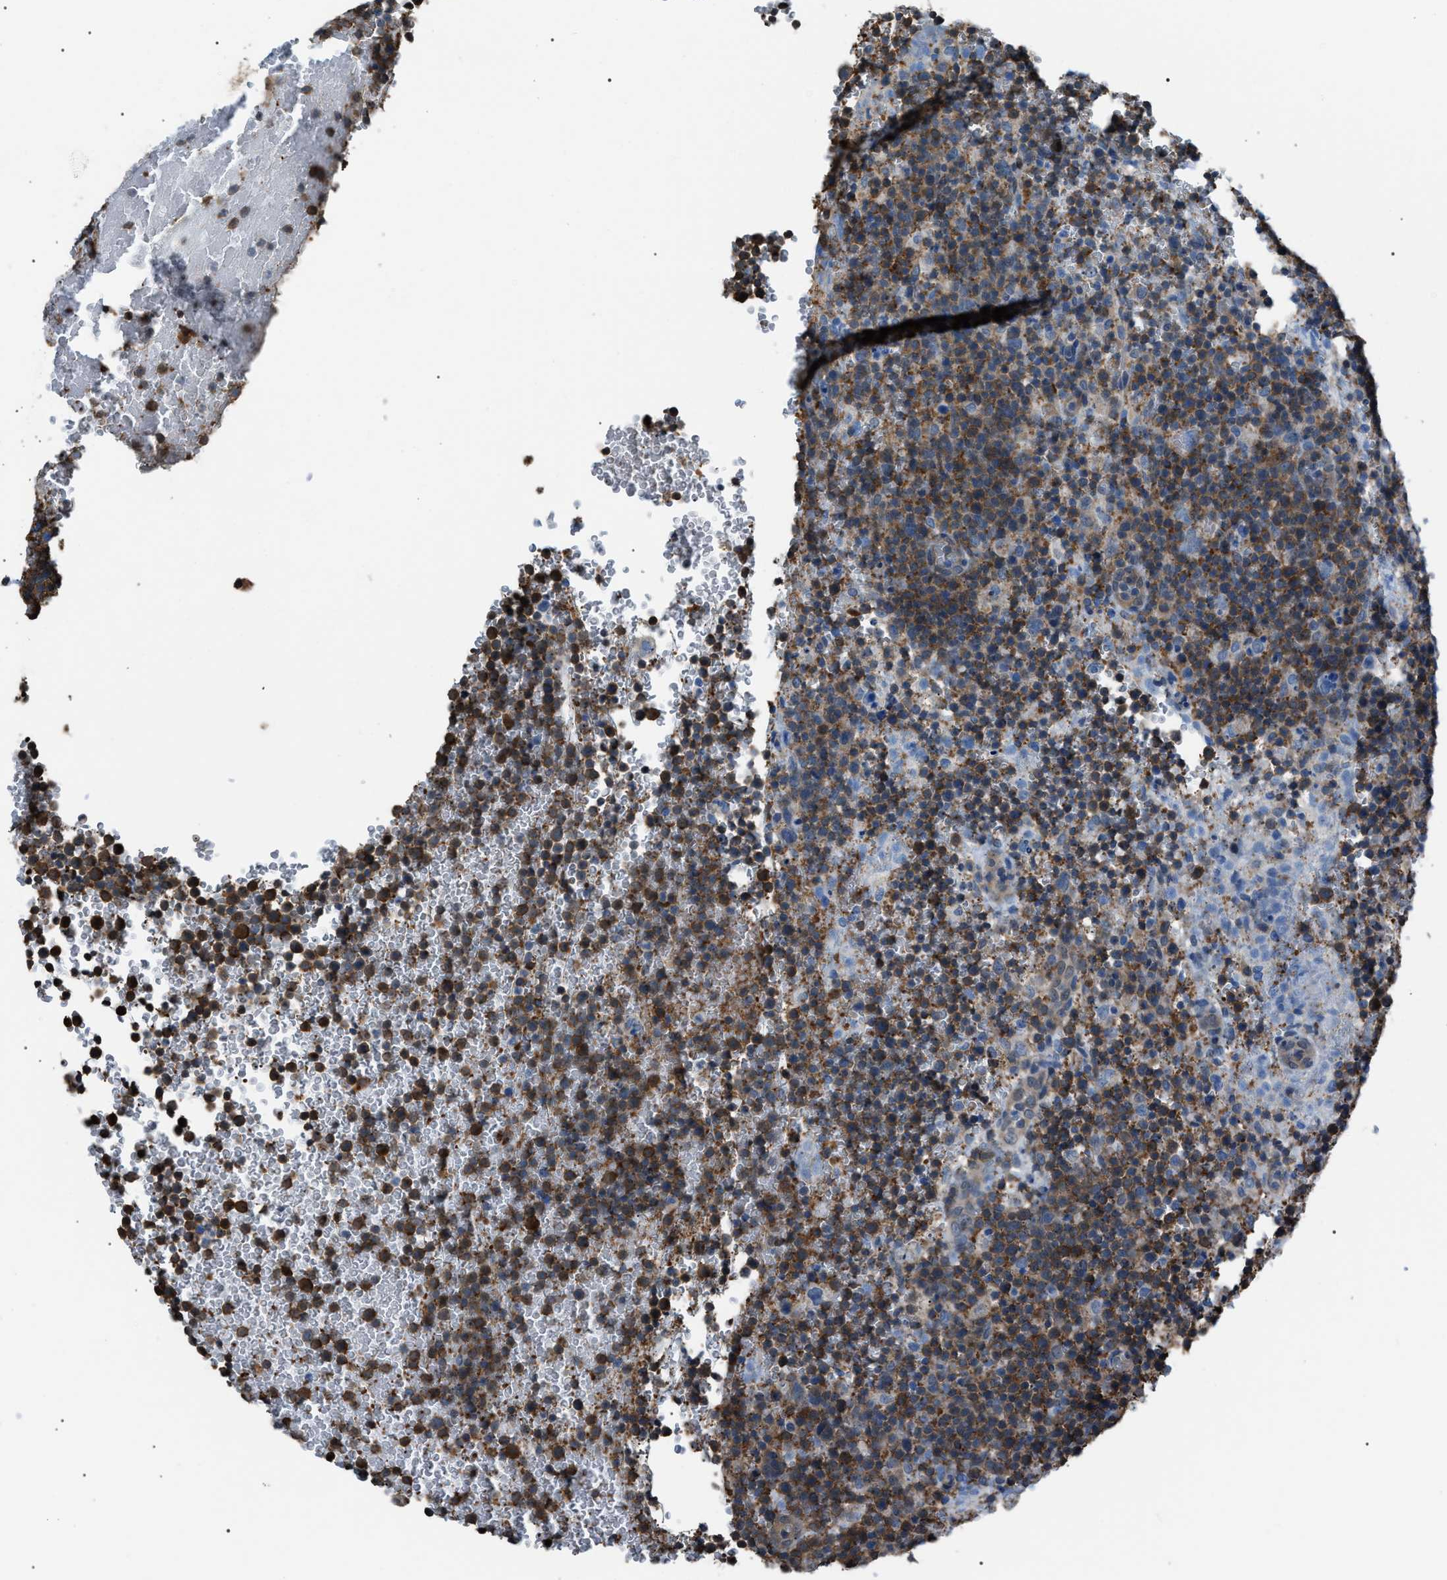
{"staining": {"intensity": "moderate", "quantity": ">75%", "location": "cytoplasmic/membranous"}, "tissue": "lymphoma", "cell_type": "Tumor cells", "image_type": "cancer", "snomed": [{"axis": "morphology", "description": "Malignant lymphoma, non-Hodgkin's type, High grade"}, {"axis": "topography", "description": "Lymph node"}], "caption": "Lymphoma stained with DAB (3,3'-diaminobenzidine) immunohistochemistry (IHC) reveals medium levels of moderate cytoplasmic/membranous positivity in approximately >75% of tumor cells.", "gene": "PDCD5", "patient": {"sex": "male", "age": 61}}